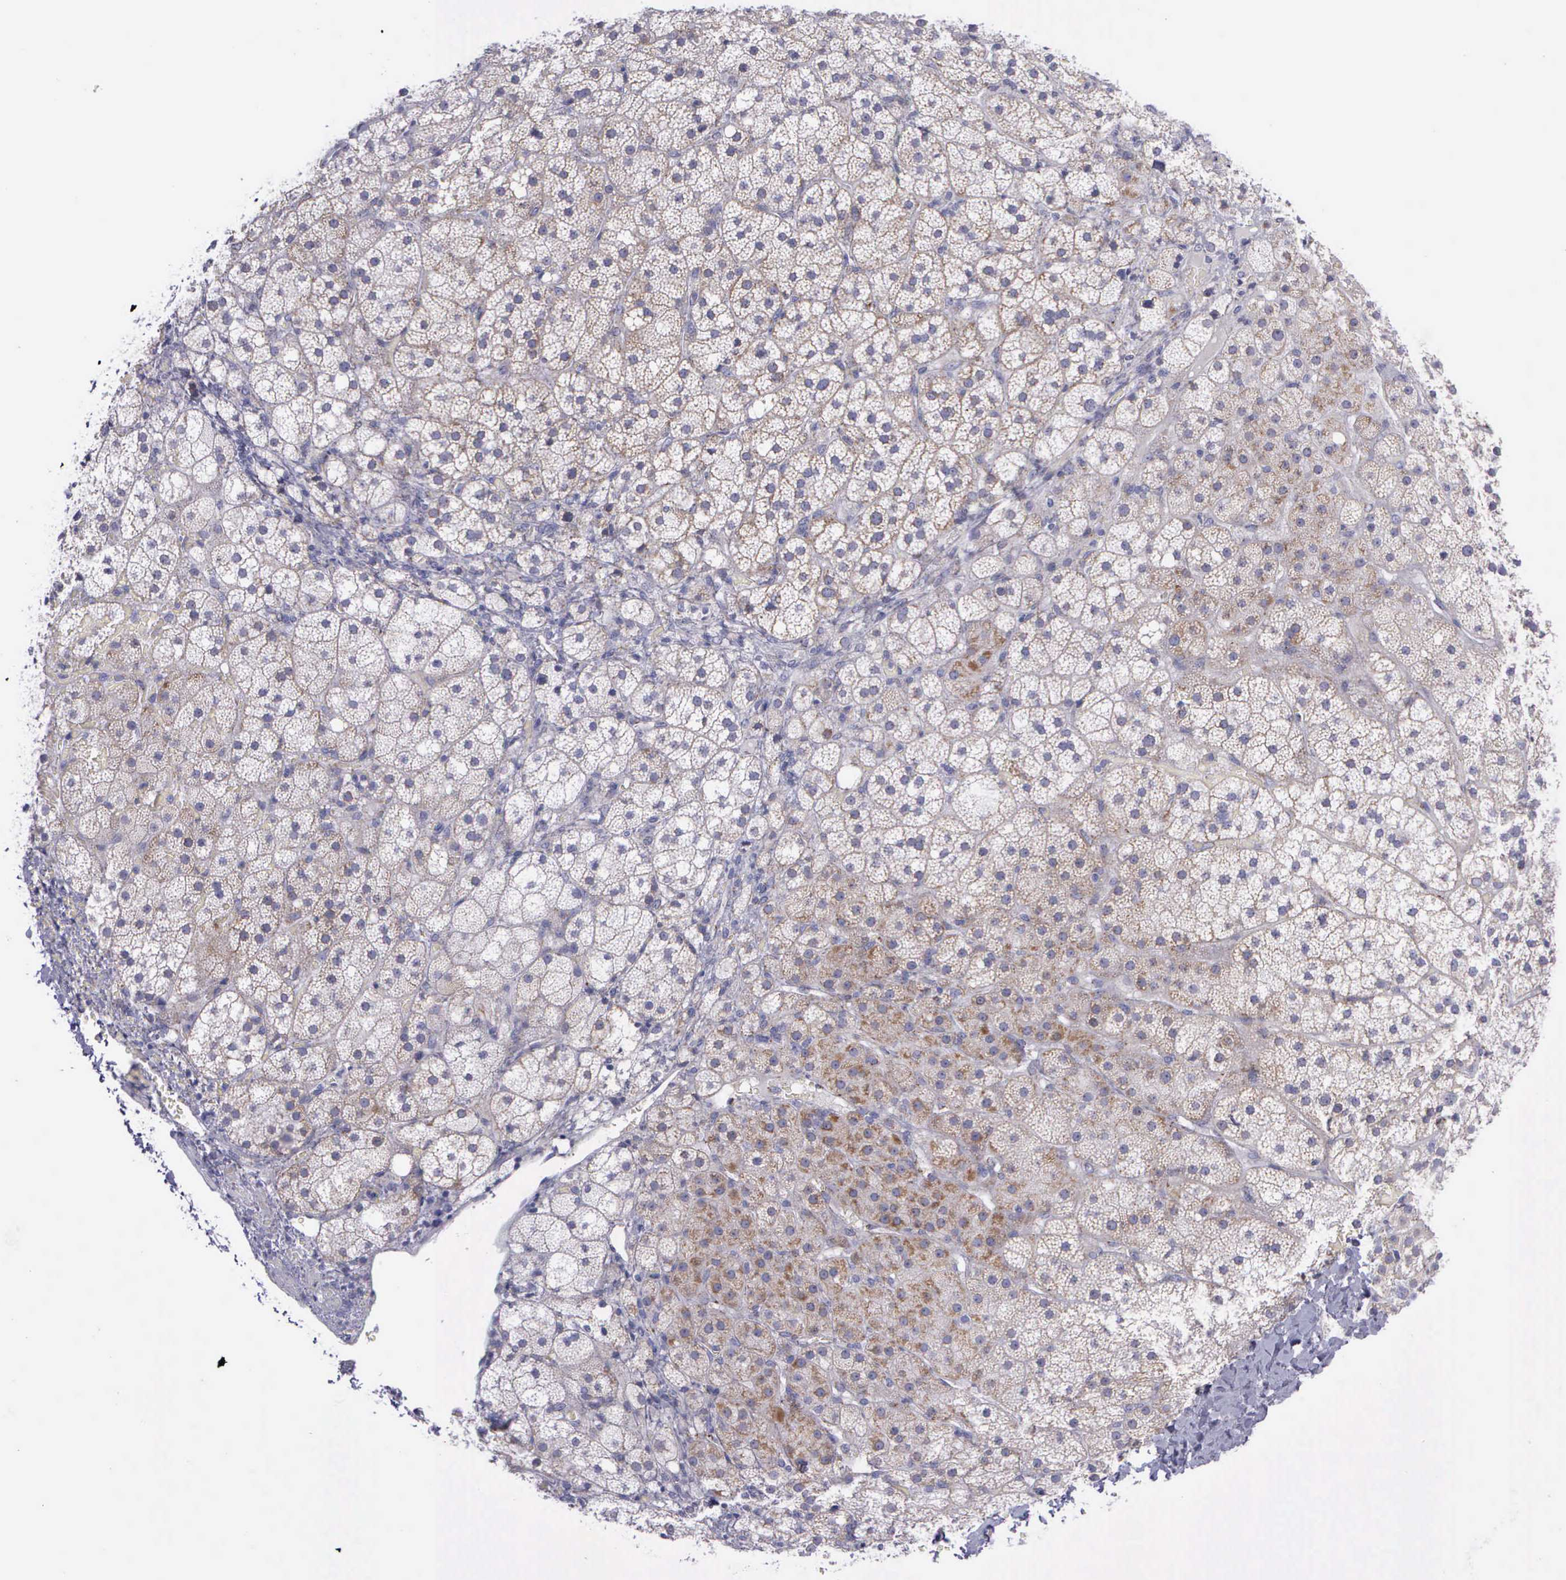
{"staining": {"intensity": "weak", "quantity": "25%-75%", "location": "cytoplasmic/membranous"}, "tissue": "adrenal gland", "cell_type": "Glandular cells", "image_type": "normal", "snomed": [{"axis": "morphology", "description": "Normal tissue, NOS"}, {"axis": "topography", "description": "Adrenal gland"}], "caption": "Immunohistochemistry staining of normal adrenal gland, which displays low levels of weak cytoplasmic/membranous expression in approximately 25%-75% of glandular cells indicating weak cytoplasmic/membranous protein expression. The staining was performed using DAB (3,3'-diaminobenzidine) (brown) for protein detection and nuclei were counterstained in hematoxylin (blue).", "gene": "SYNJ2BP", "patient": {"sex": "male", "age": 53}}